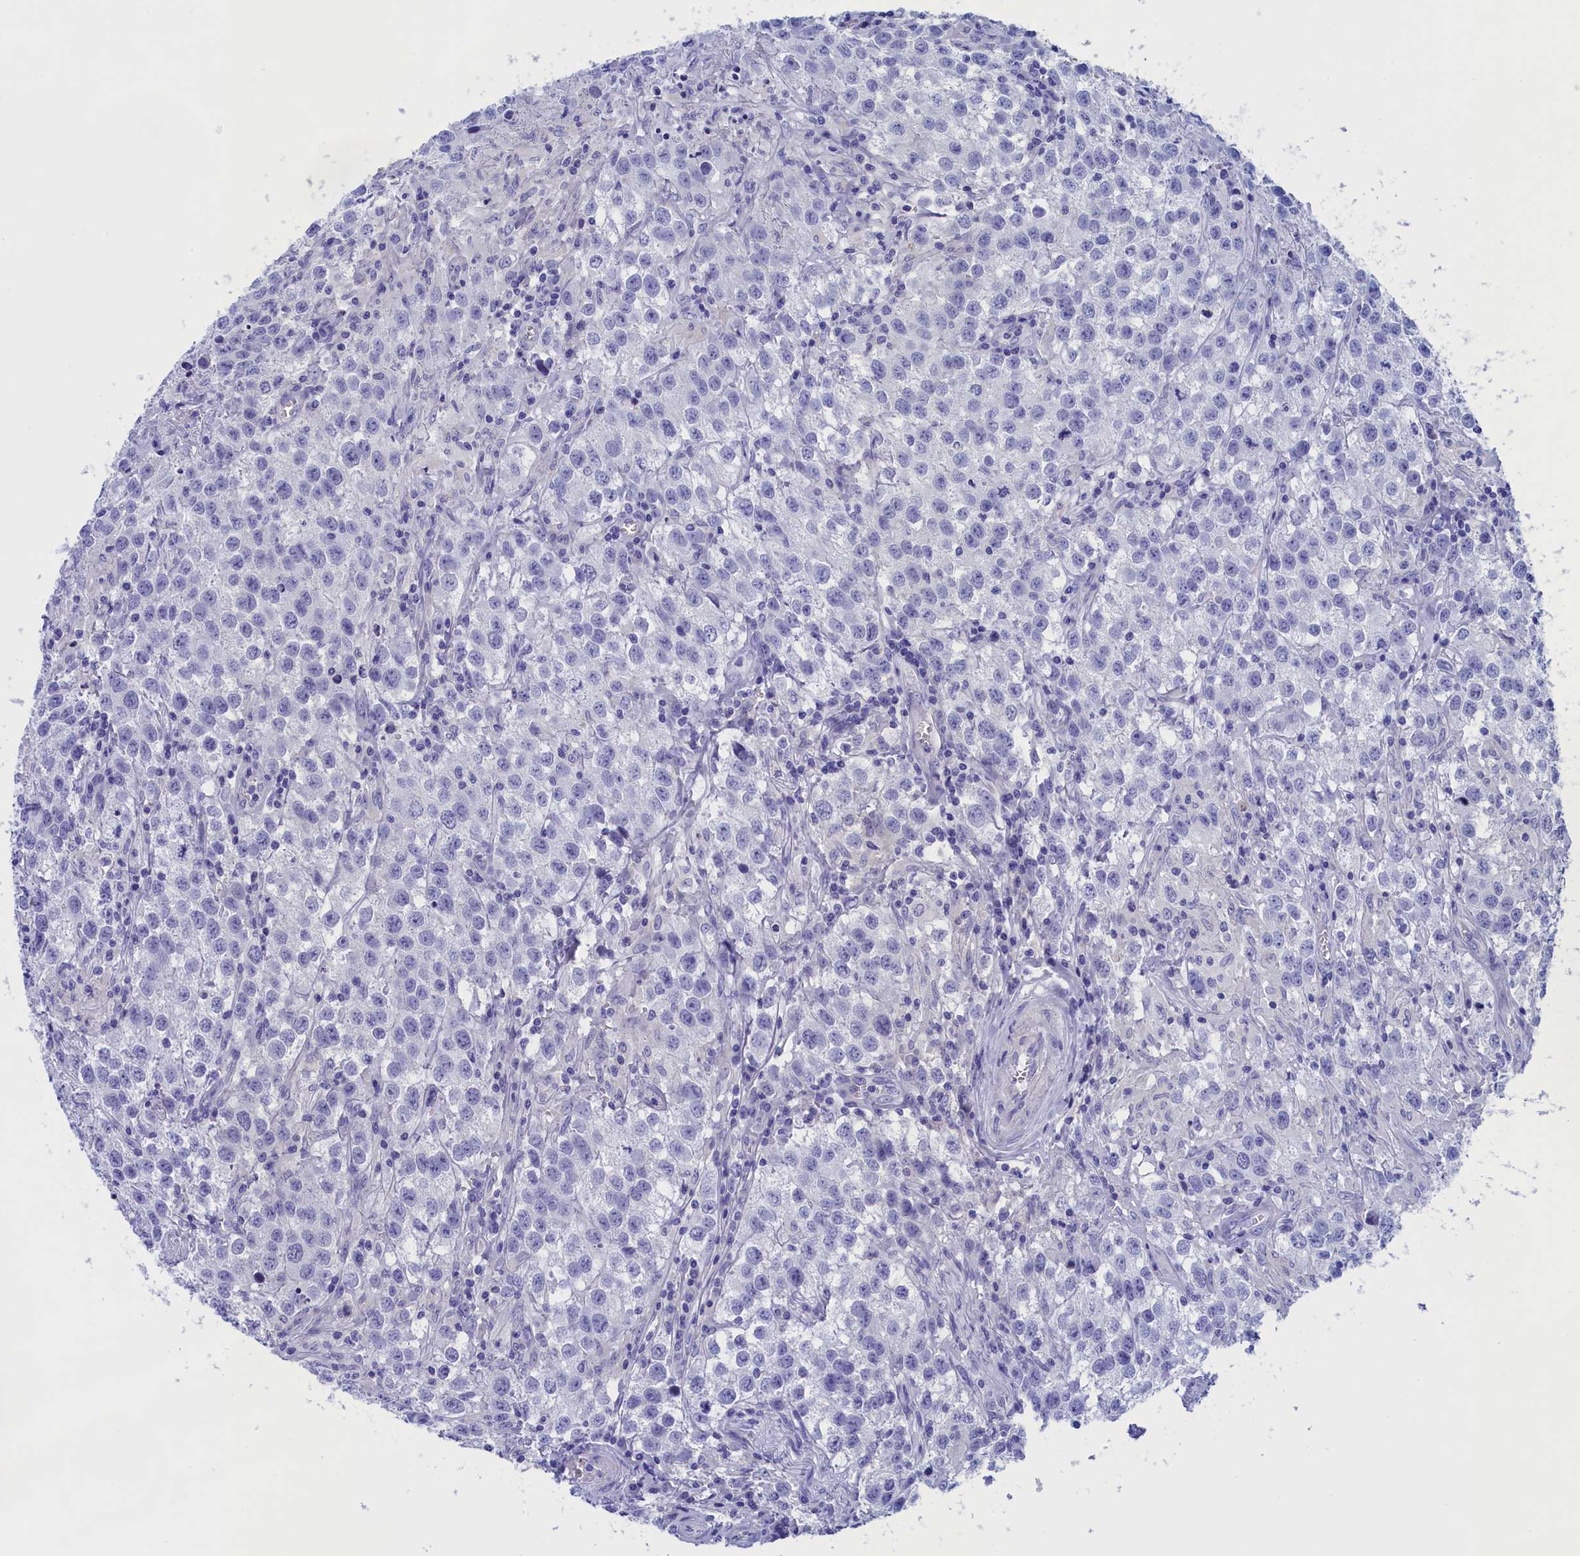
{"staining": {"intensity": "negative", "quantity": "none", "location": "none"}, "tissue": "testis cancer", "cell_type": "Tumor cells", "image_type": "cancer", "snomed": [{"axis": "morphology", "description": "Seminoma, NOS"}, {"axis": "morphology", "description": "Carcinoma, Embryonal, NOS"}, {"axis": "topography", "description": "Testis"}], "caption": "An immunohistochemistry micrograph of testis cancer (embryonal carcinoma) is shown. There is no staining in tumor cells of testis cancer (embryonal carcinoma).", "gene": "VPS35L", "patient": {"sex": "male", "age": 43}}